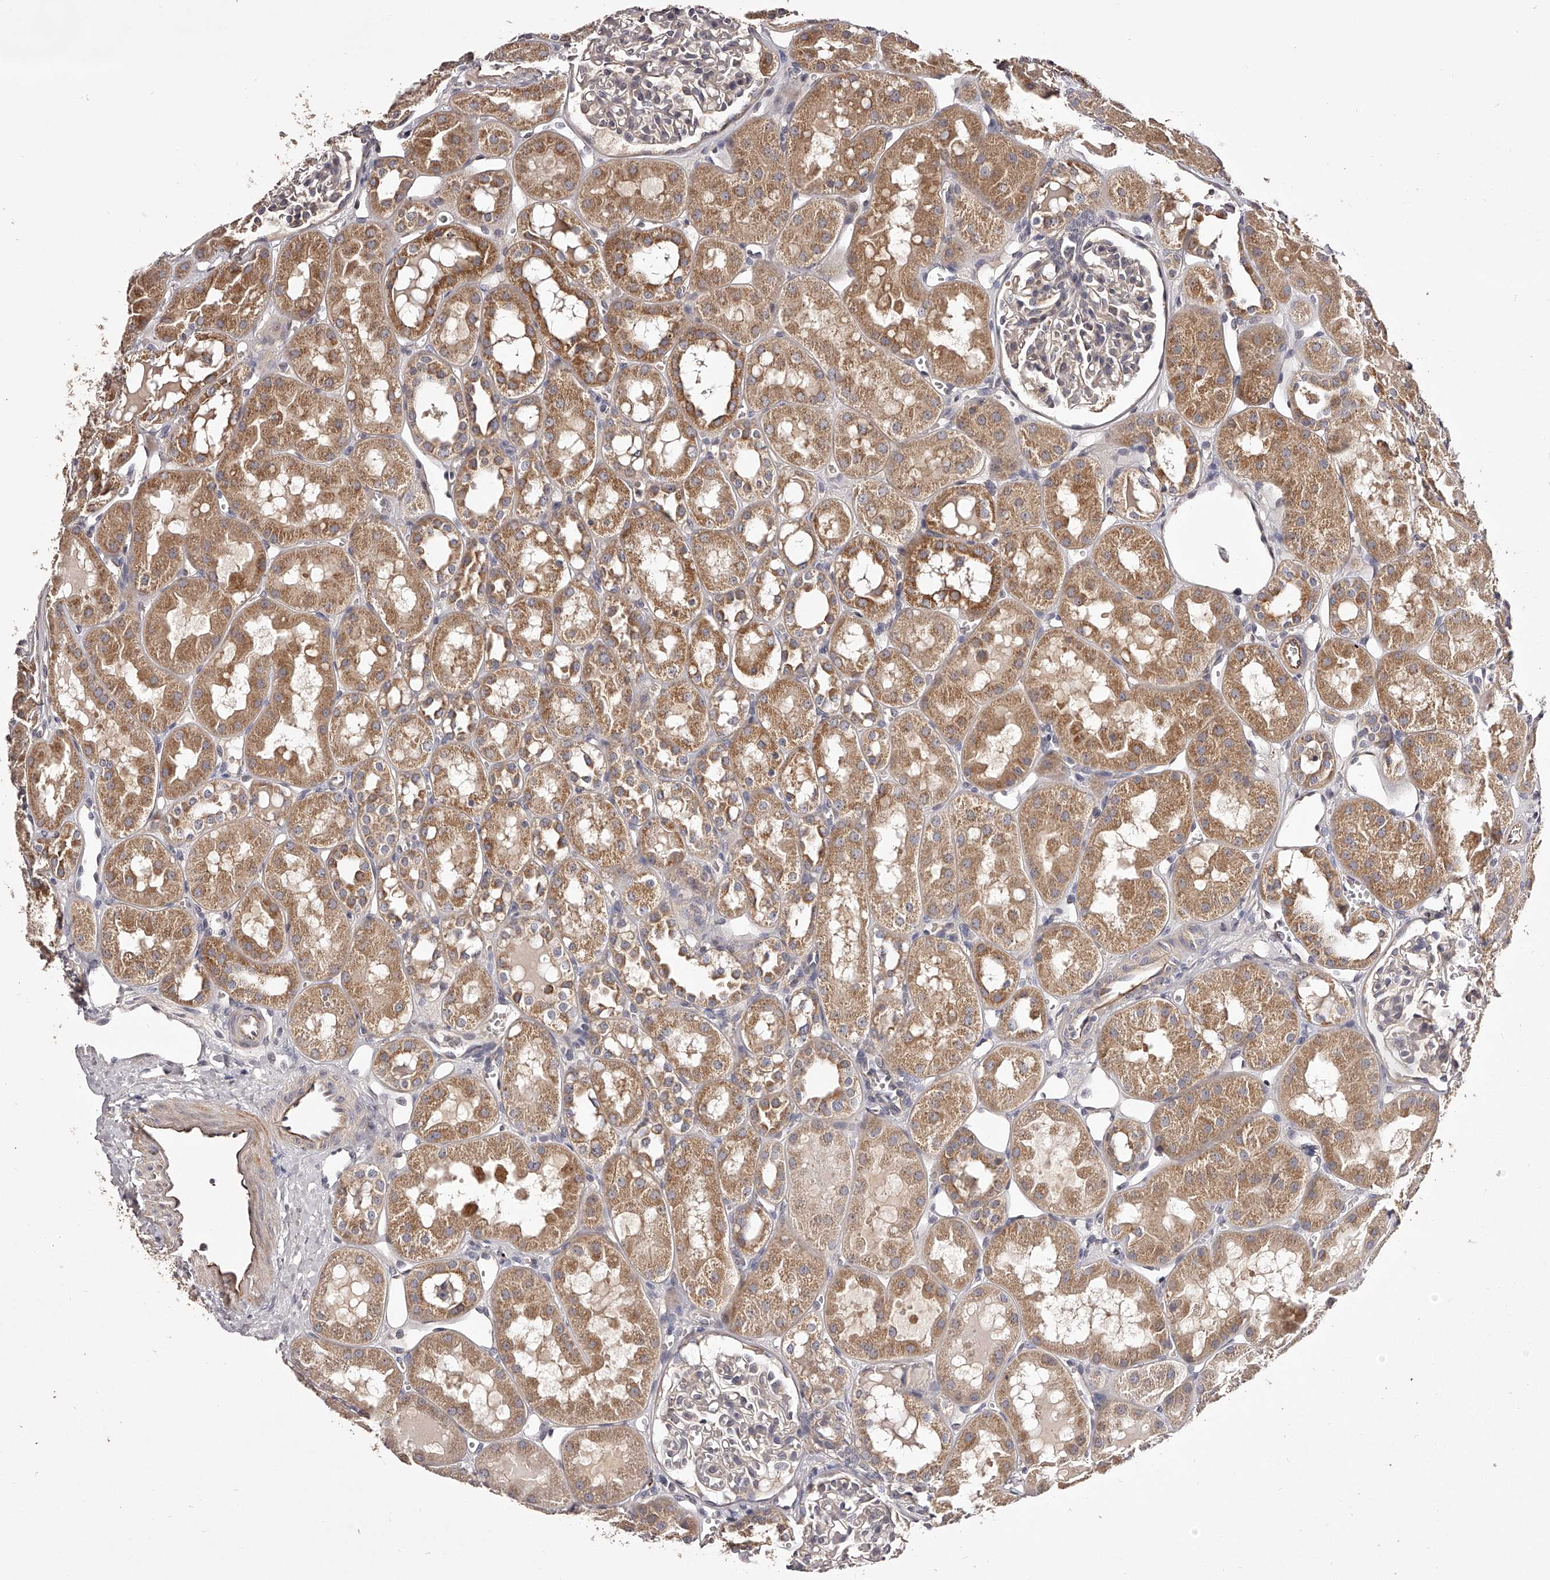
{"staining": {"intensity": "weak", "quantity": "<25%", "location": "cytoplasmic/membranous"}, "tissue": "kidney", "cell_type": "Cells in glomeruli", "image_type": "normal", "snomed": [{"axis": "morphology", "description": "Normal tissue, NOS"}, {"axis": "topography", "description": "Kidney"}], "caption": "Human kidney stained for a protein using immunohistochemistry (IHC) shows no positivity in cells in glomeruli.", "gene": "ODF2L", "patient": {"sex": "male", "age": 16}}